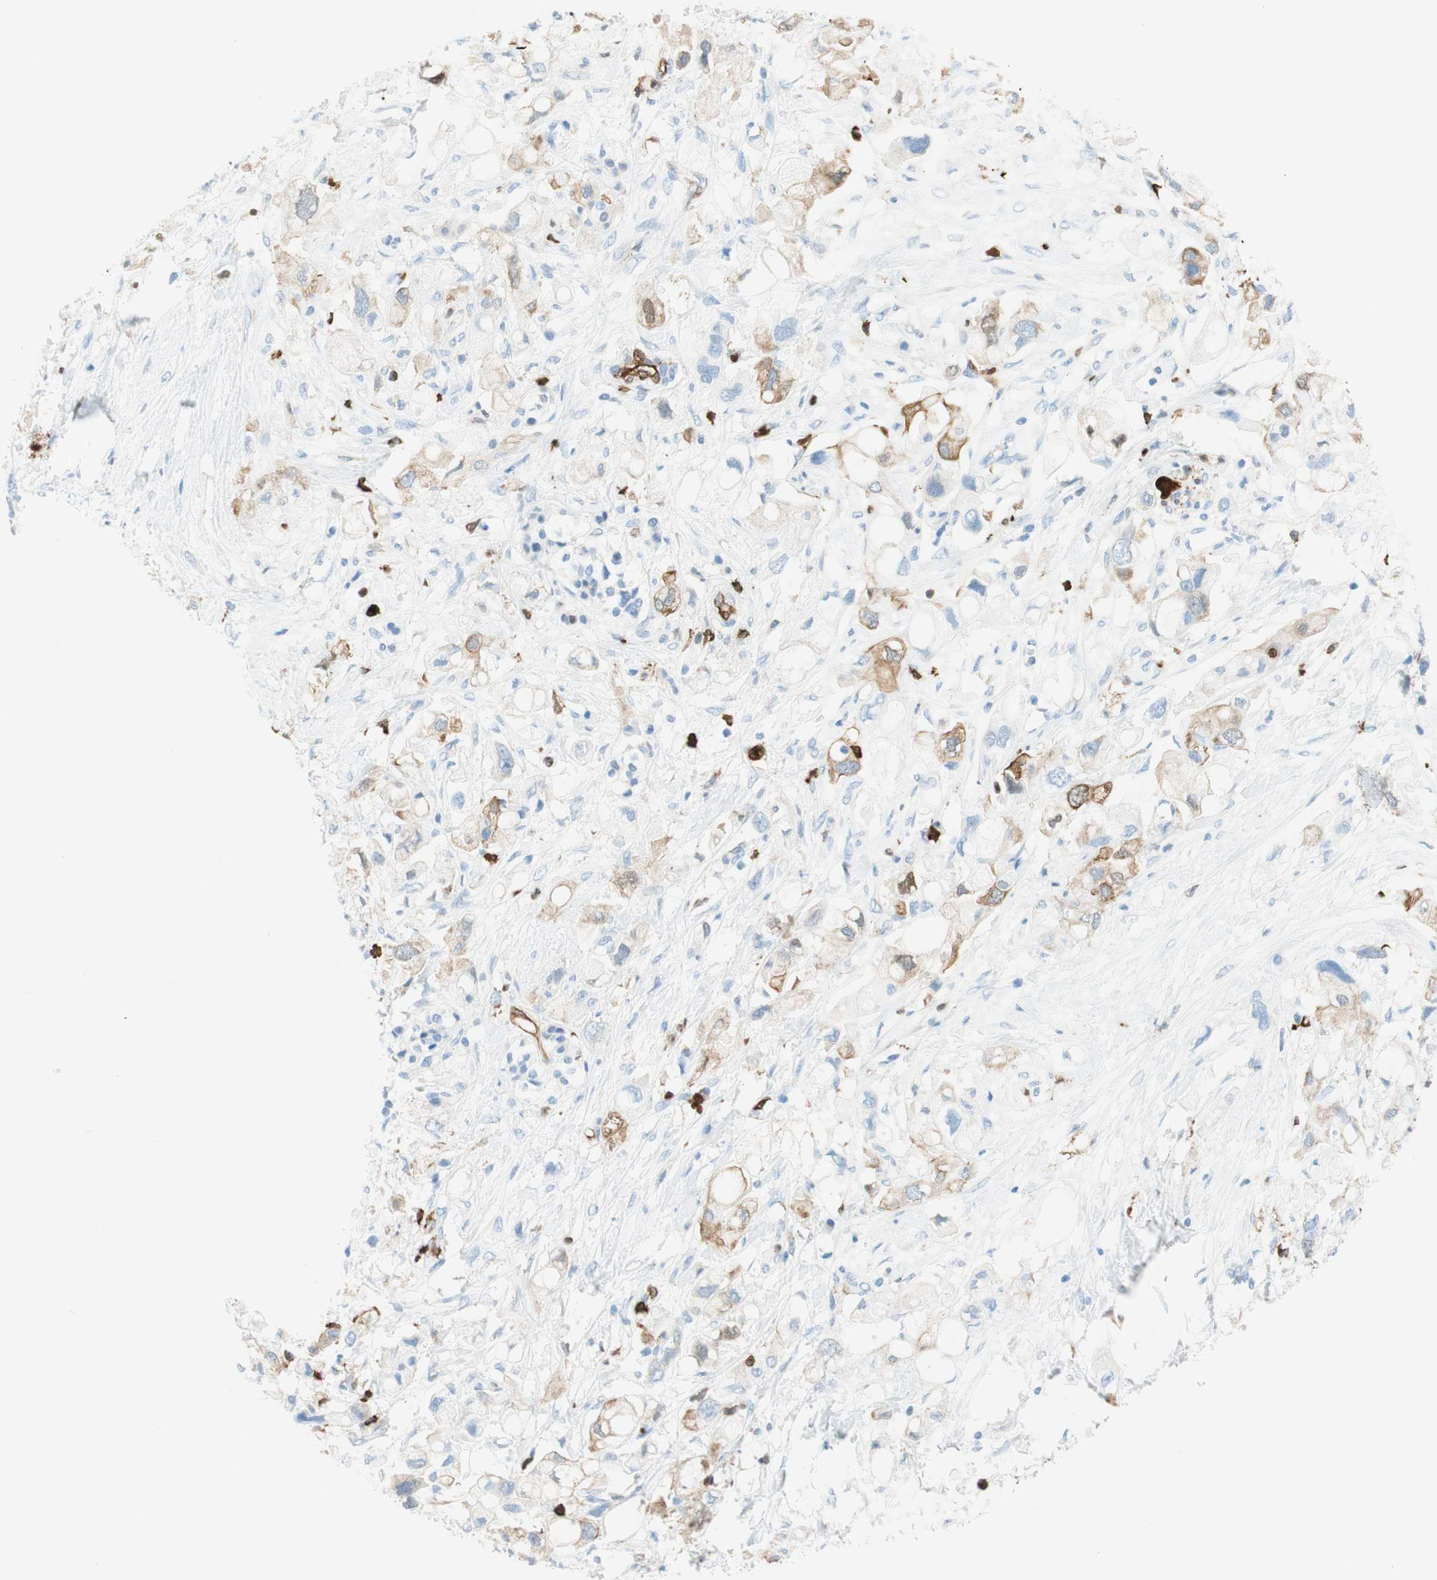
{"staining": {"intensity": "weak", "quantity": "25%-75%", "location": "cytoplasmic/membranous"}, "tissue": "pancreatic cancer", "cell_type": "Tumor cells", "image_type": "cancer", "snomed": [{"axis": "morphology", "description": "Adenocarcinoma, NOS"}, {"axis": "topography", "description": "Pancreas"}], "caption": "DAB immunohistochemical staining of pancreatic cancer displays weak cytoplasmic/membranous protein positivity in approximately 25%-75% of tumor cells. The staining is performed using DAB brown chromogen to label protein expression. The nuclei are counter-stained blue using hematoxylin.", "gene": "STMN1", "patient": {"sex": "female", "age": 56}}